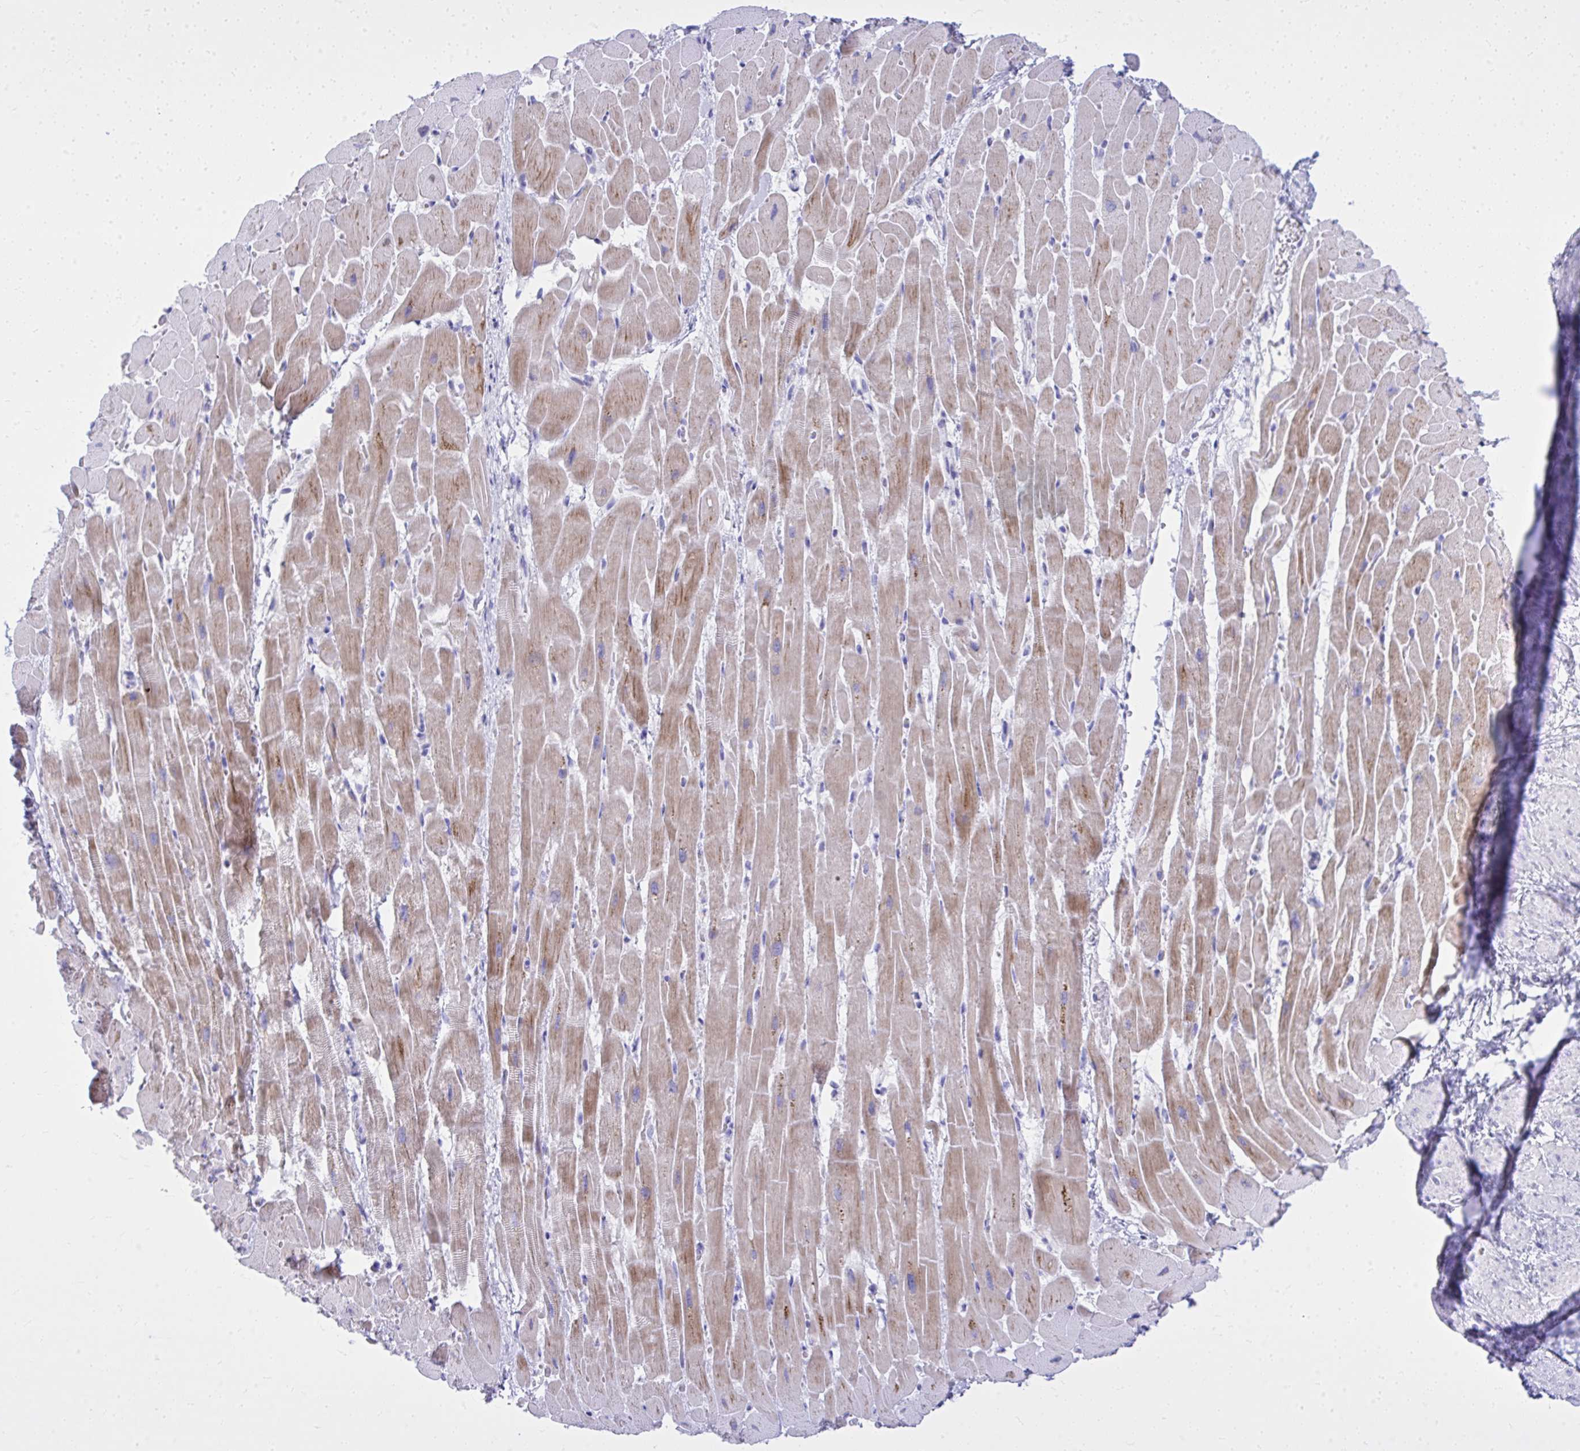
{"staining": {"intensity": "moderate", "quantity": "25%-75%", "location": "cytoplasmic/membranous"}, "tissue": "heart muscle", "cell_type": "Cardiomyocytes", "image_type": "normal", "snomed": [{"axis": "morphology", "description": "Normal tissue, NOS"}, {"axis": "topography", "description": "Heart"}], "caption": "Cardiomyocytes show medium levels of moderate cytoplasmic/membranous expression in about 25%-75% of cells in unremarkable human heart muscle. The protein of interest is stained brown, and the nuclei are stained in blue (DAB IHC with brightfield microscopy, high magnification).", "gene": "BCL6B", "patient": {"sex": "male", "age": 37}}